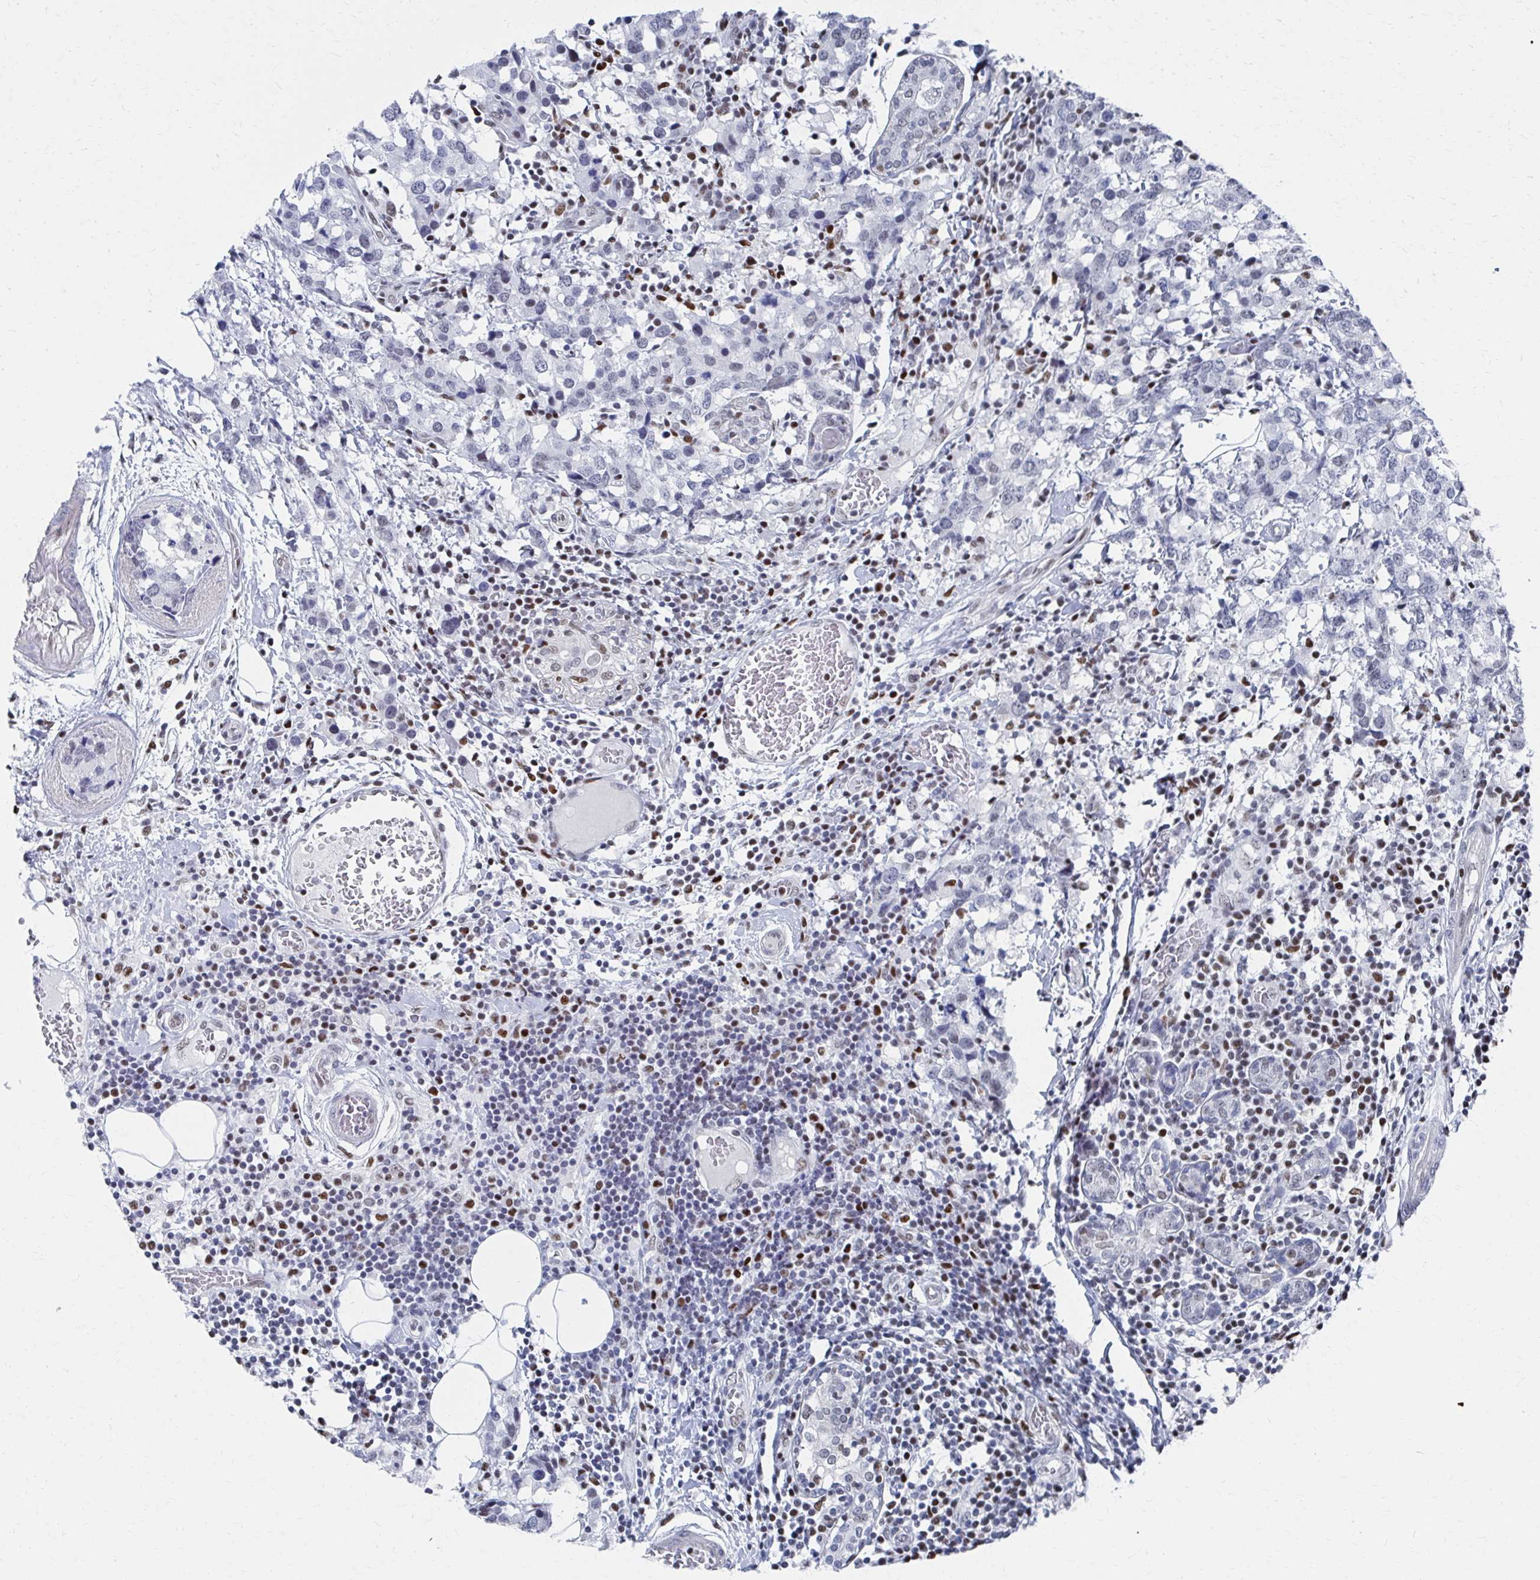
{"staining": {"intensity": "weak", "quantity": "<25%", "location": "nuclear"}, "tissue": "breast cancer", "cell_type": "Tumor cells", "image_type": "cancer", "snomed": [{"axis": "morphology", "description": "Lobular carcinoma"}, {"axis": "topography", "description": "Breast"}], "caption": "Breast lobular carcinoma was stained to show a protein in brown. There is no significant positivity in tumor cells.", "gene": "CDIN1", "patient": {"sex": "female", "age": 59}}